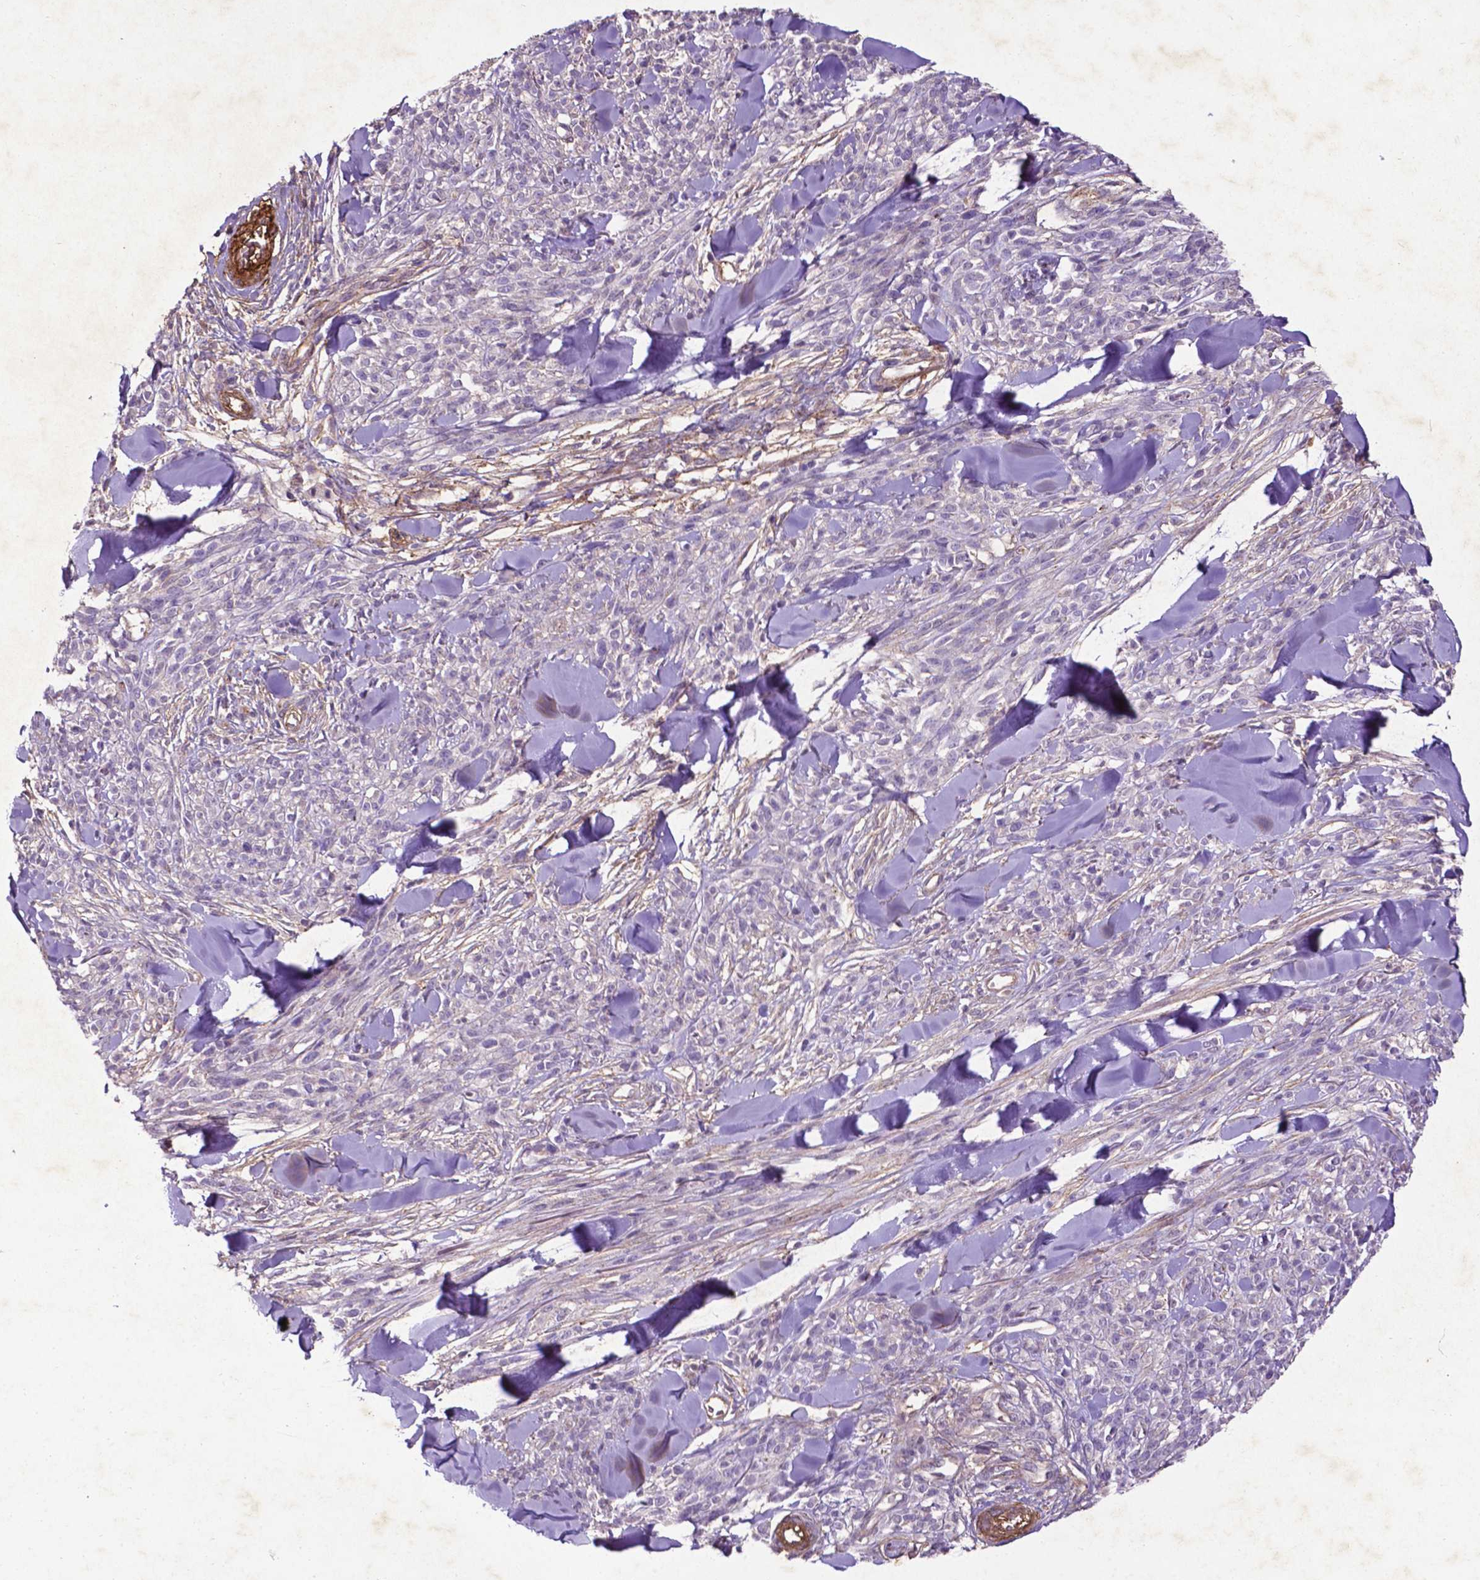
{"staining": {"intensity": "negative", "quantity": "none", "location": "none"}, "tissue": "melanoma", "cell_type": "Tumor cells", "image_type": "cancer", "snomed": [{"axis": "morphology", "description": "Malignant melanoma, NOS"}, {"axis": "topography", "description": "Skin"}, {"axis": "topography", "description": "Skin of trunk"}], "caption": "Histopathology image shows no significant protein expression in tumor cells of melanoma.", "gene": "RRAS", "patient": {"sex": "male", "age": 74}}